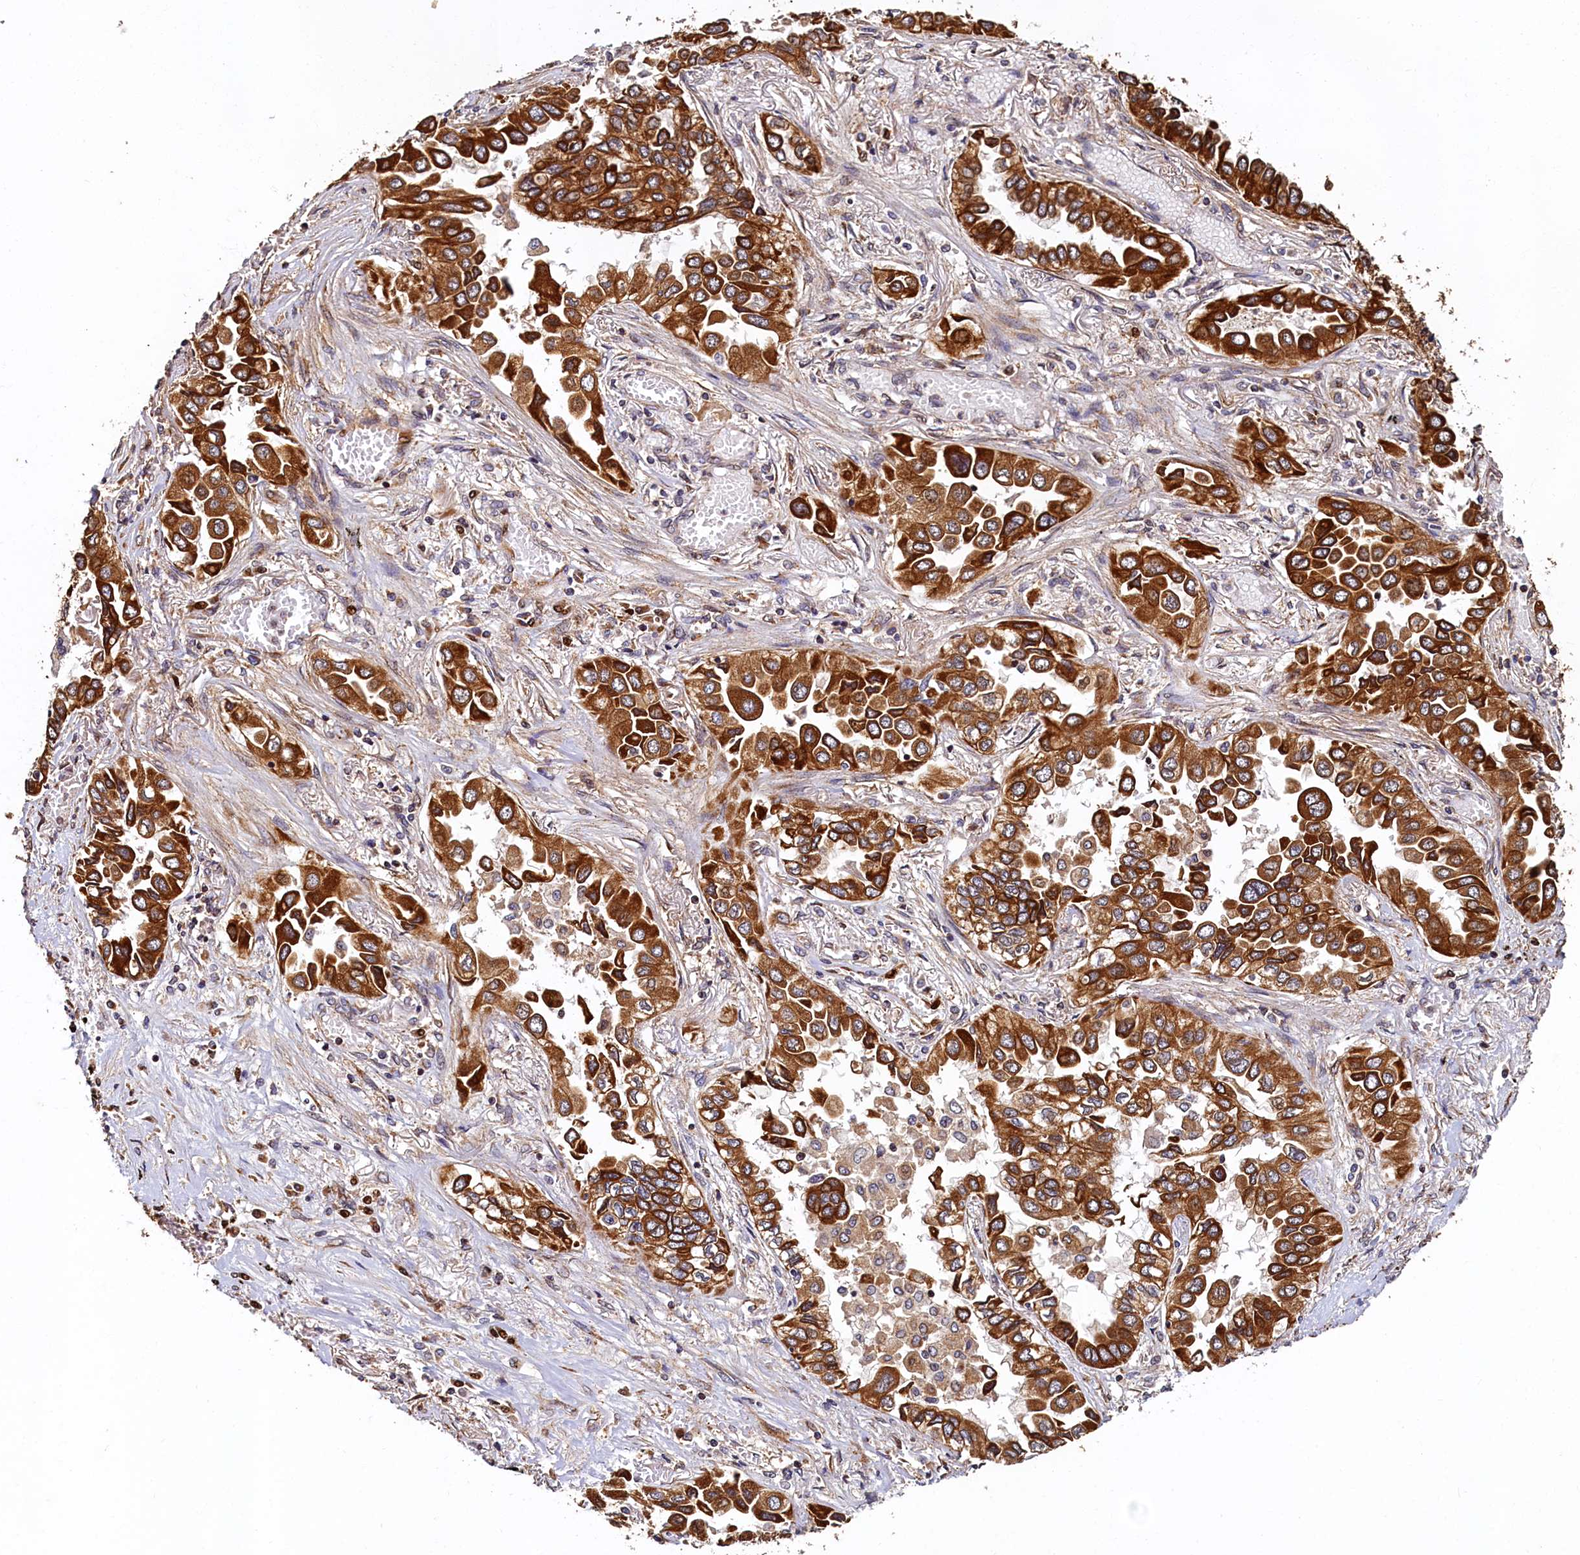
{"staining": {"intensity": "strong", "quantity": ">75%", "location": "cytoplasmic/membranous"}, "tissue": "lung cancer", "cell_type": "Tumor cells", "image_type": "cancer", "snomed": [{"axis": "morphology", "description": "Adenocarcinoma, NOS"}, {"axis": "topography", "description": "Lung"}], "caption": "IHC micrograph of human lung cancer (adenocarcinoma) stained for a protein (brown), which exhibits high levels of strong cytoplasmic/membranous expression in approximately >75% of tumor cells.", "gene": "NCKAP5L", "patient": {"sex": "female", "age": 76}}